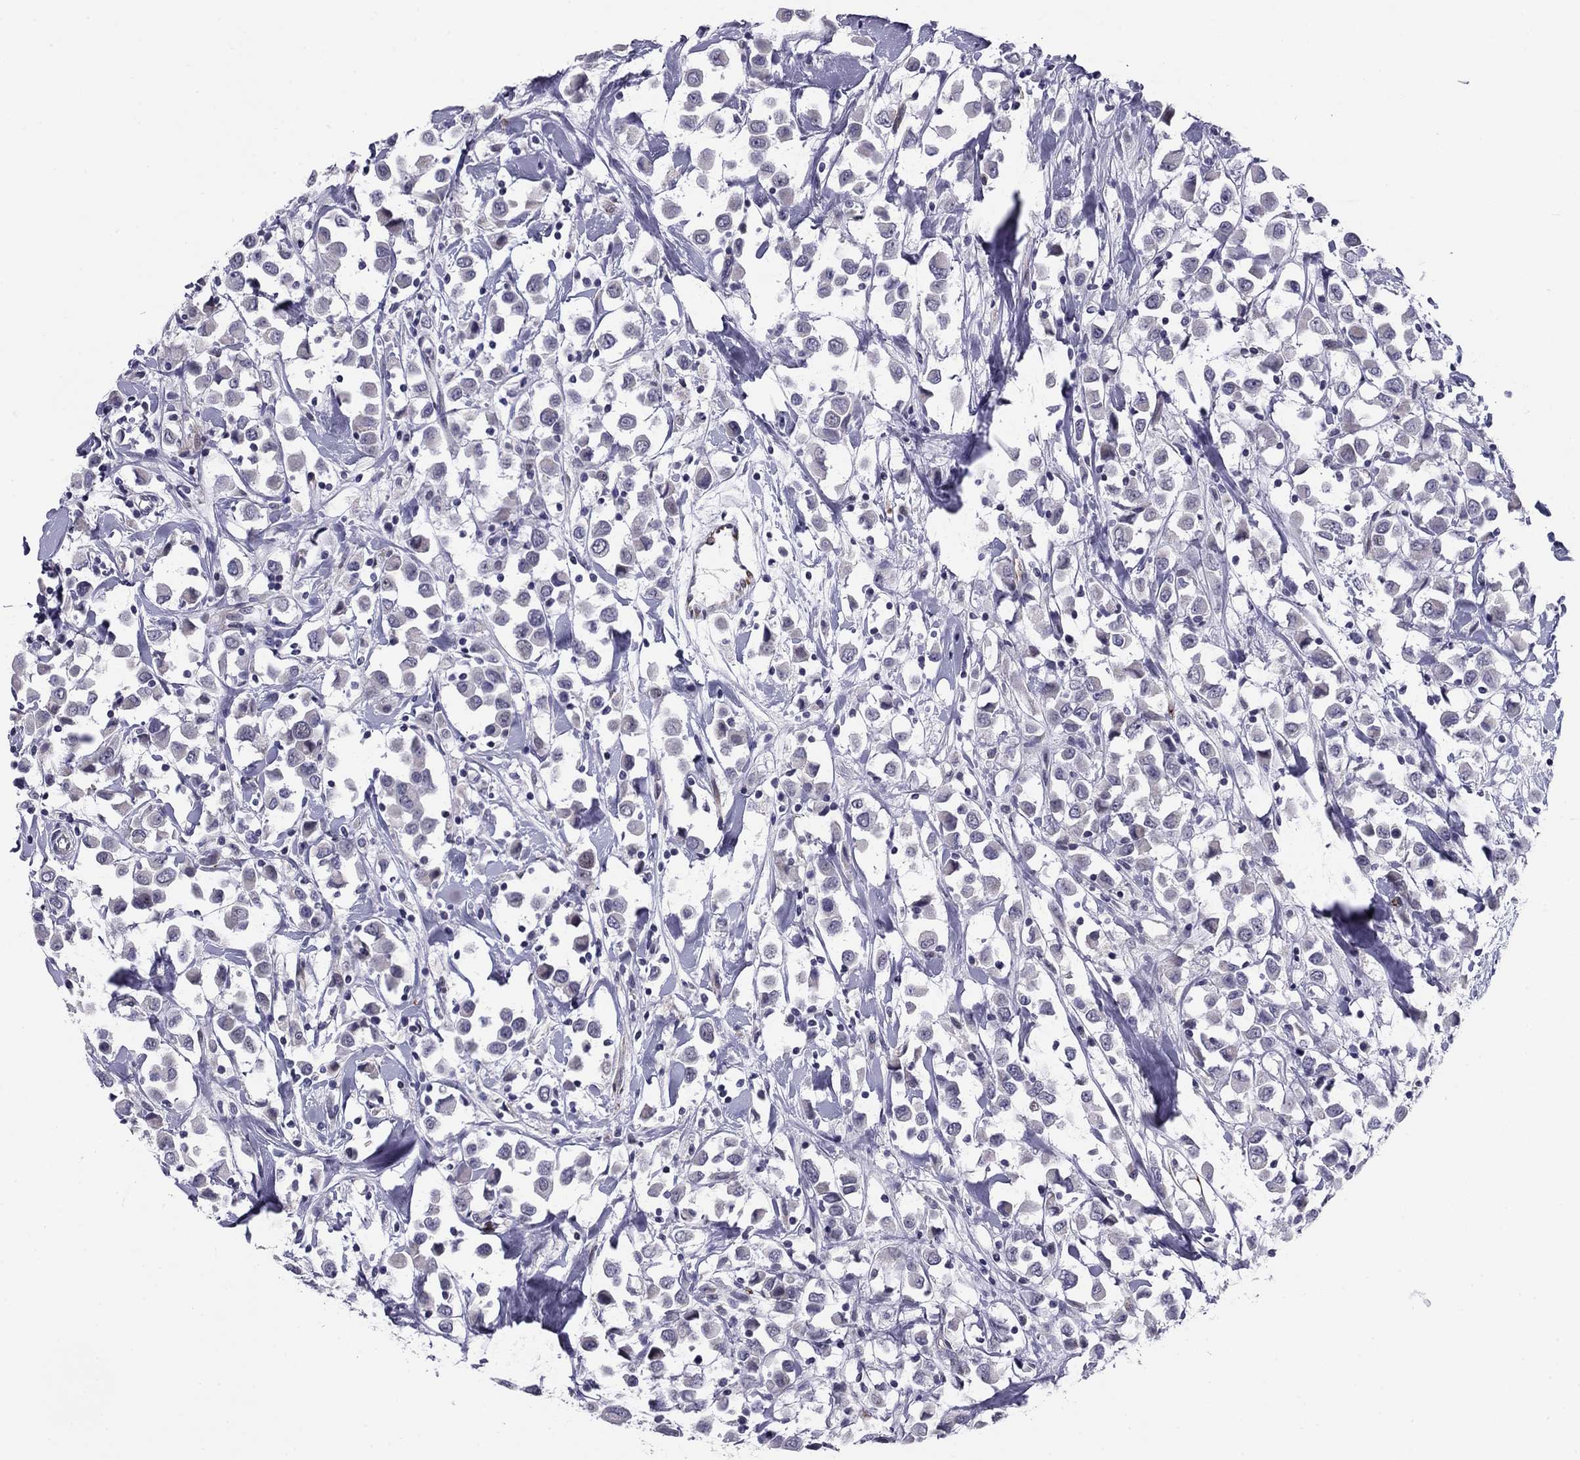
{"staining": {"intensity": "negative", "quantity": "none", "location": "none"}, "tissue": "breast cancer", "cell_type": "Tumor cells", "image_type": "cancer", "snomed": [{"axis": "morphology", "description": "Duct carcinoma"}, {"axis": "topography", "description": "Breast"}], "caption": "This micrograph is of breast infiltrating ductal carcinoma stained with immunohistochemistry (IHC) to label a protein in brown with the nuclei are counter-stained blue. There is no staining in tumor cells. (DAB (3,3'-diaminobenzidine) immunohistochemistry with hematoxylin counter stain).", "gene": "ANKS4B", "patient": {"sex": "female", "age": 61}}